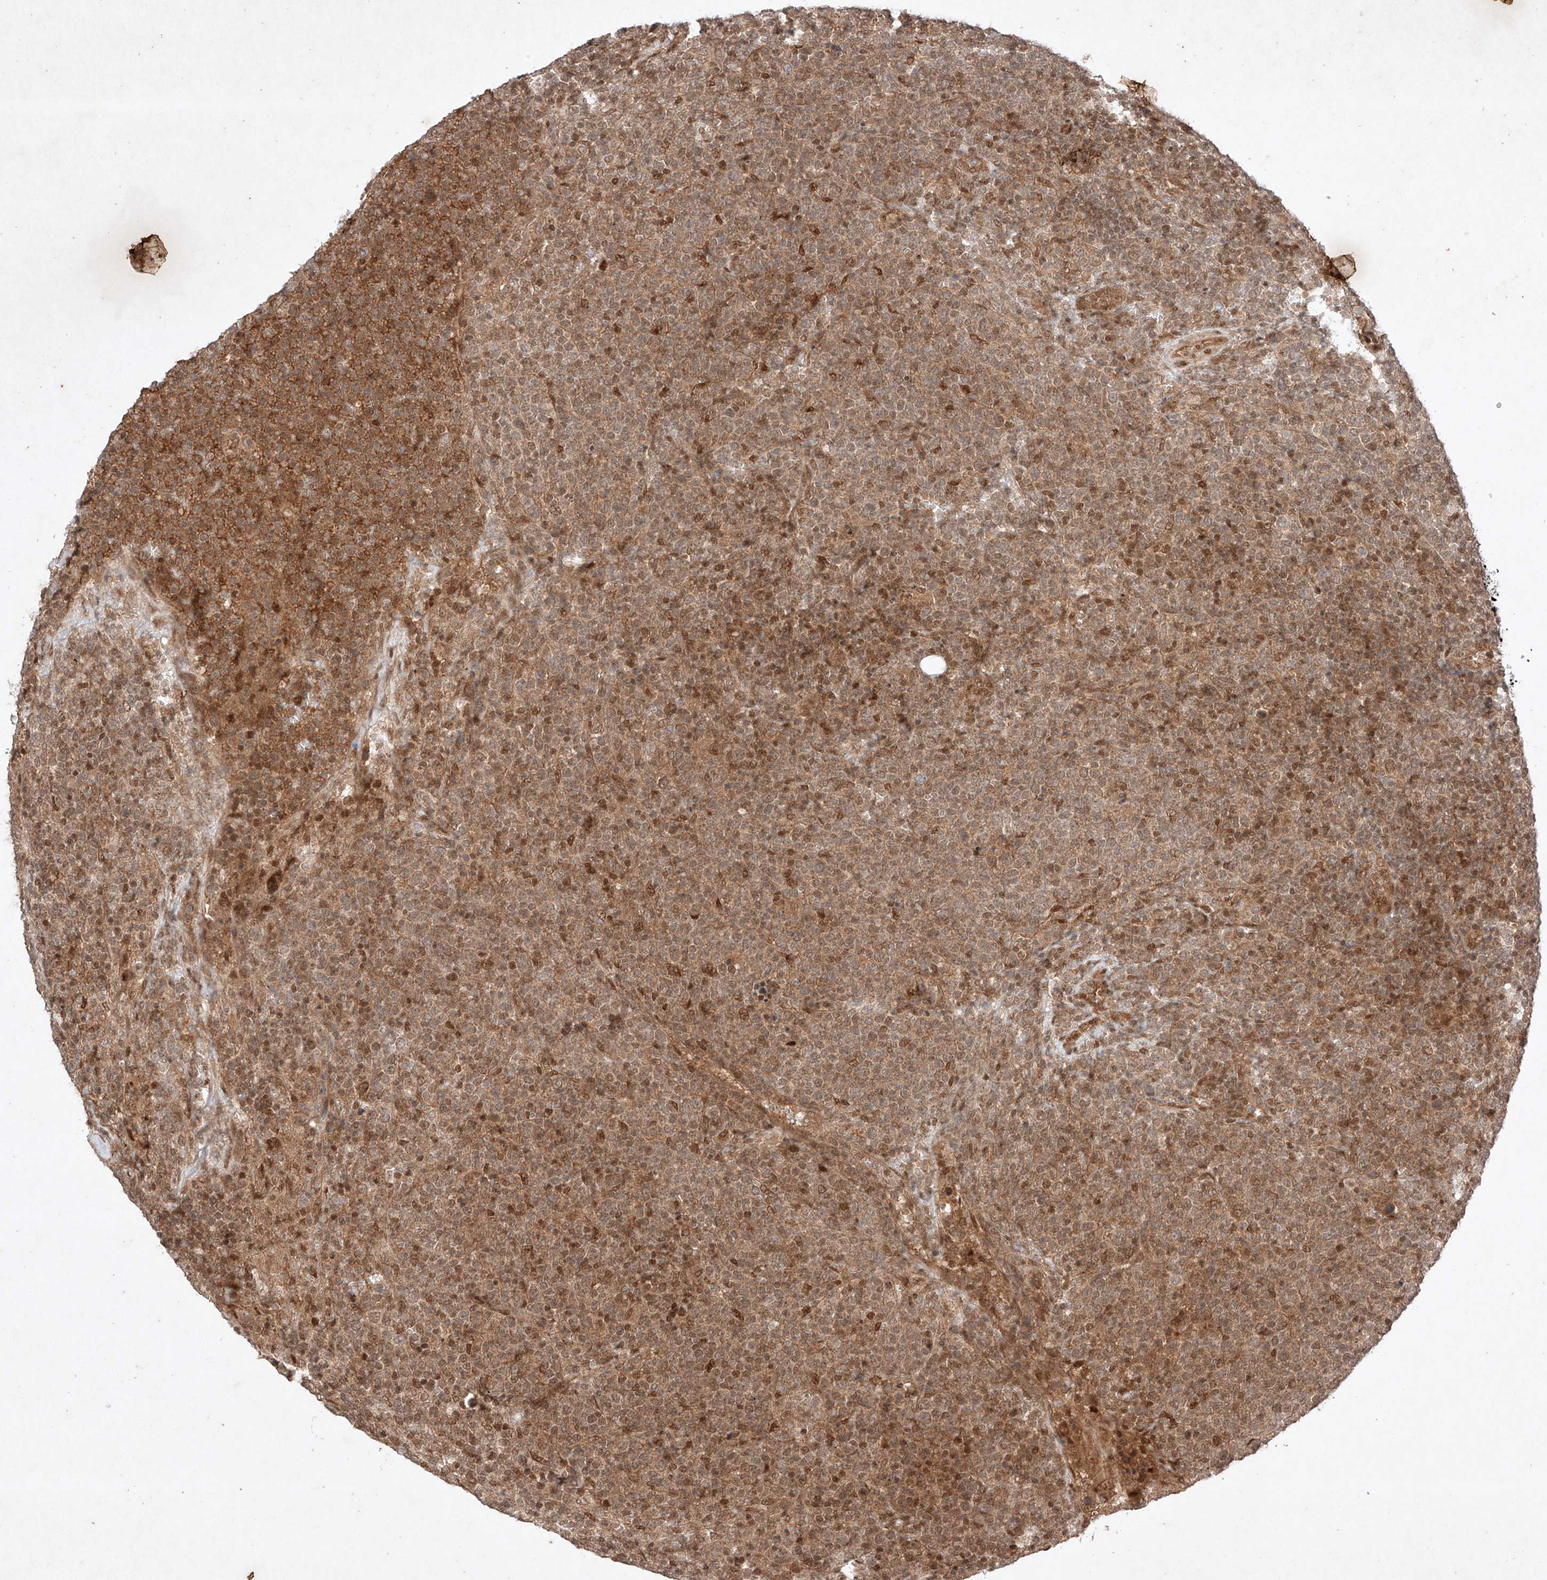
{"staining": {"intensity": "moderate", "quantity": ">75%", "location": "cytoplasmic/membranous,nuclear"}, "tissue": "lymphoma", "cell_type": "Tumor cells", "image_type": "cancer", "snomed": [{"axis": "morphology", "description": "Malignant lymphoma, non-Hodgkin's type, High grade"}, {"axis": "topography", "description": "Lymph node"}], "caption": "There is medium levels of moderate cytoplasmic/membranous and nuclear staining in tumor cells of lymphoma, as demonstrated by immunohistochemical staining (brown color).", "gene": "RNF31", "patient": {"sex": "male", "age": 61}}